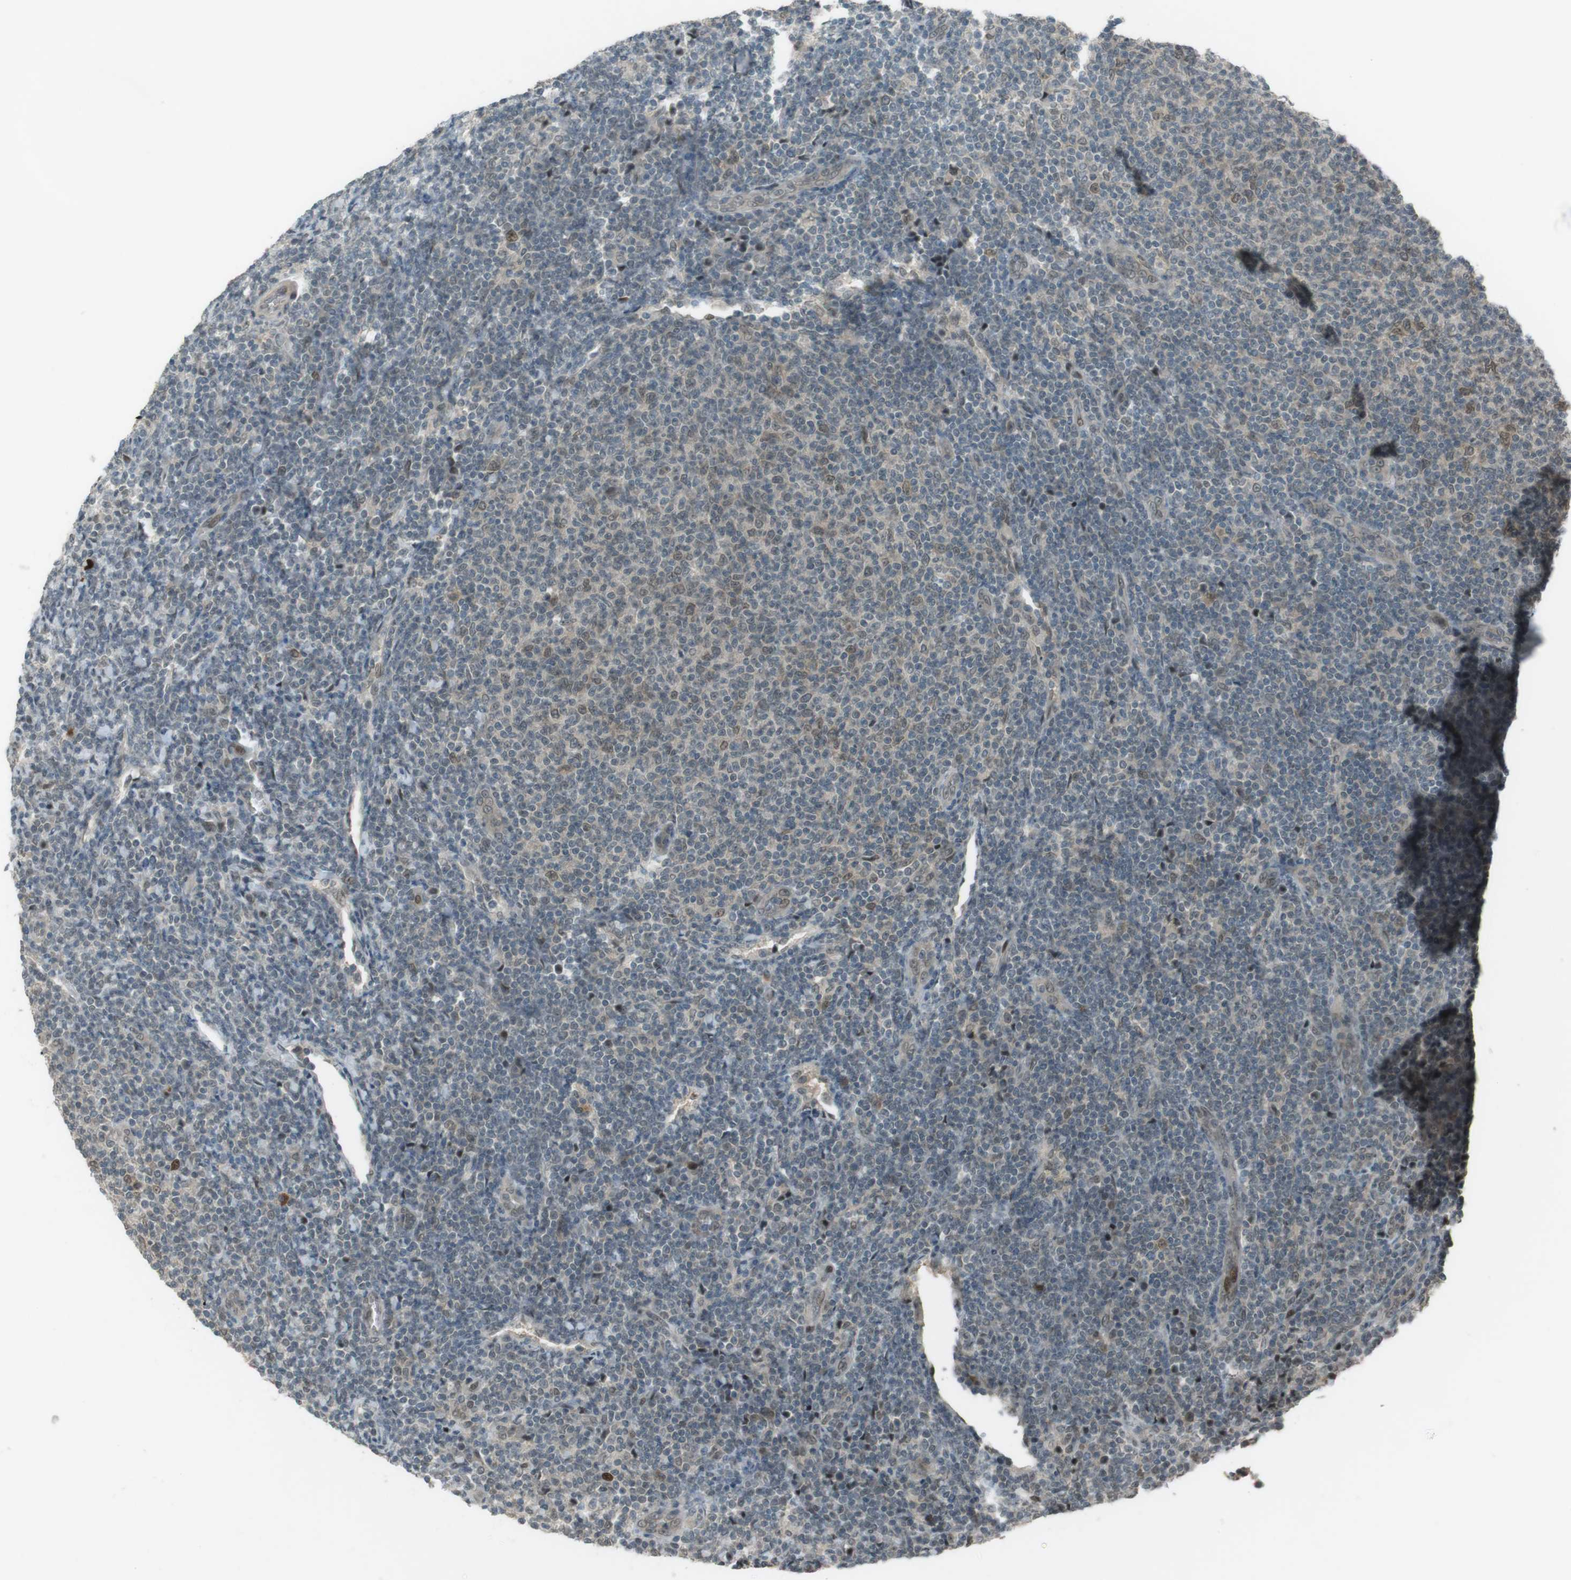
{"staining": {"intensity": "weak", "quantity": "25%-75%", "location": "nuclear"}, "tissue": "lymphoma", "cell_type": "Tumor cells", "image_type": "cancer", "snomed": [{"axis": "morphology", "description": "Malignant lymphoma, non-Hodgkin's type, Low grade"}, {"axis": "topography", "description": "Lymph node"}], "caption": "The photomicrograph displays a brown stain indicating the presence of a protein in the nuclear of tumor cells in malignant lymphoma, non-Hodgkin's type (low-grade).", "gene": "SLITRK5", "patient": {"sex": "male", "age": 66}}